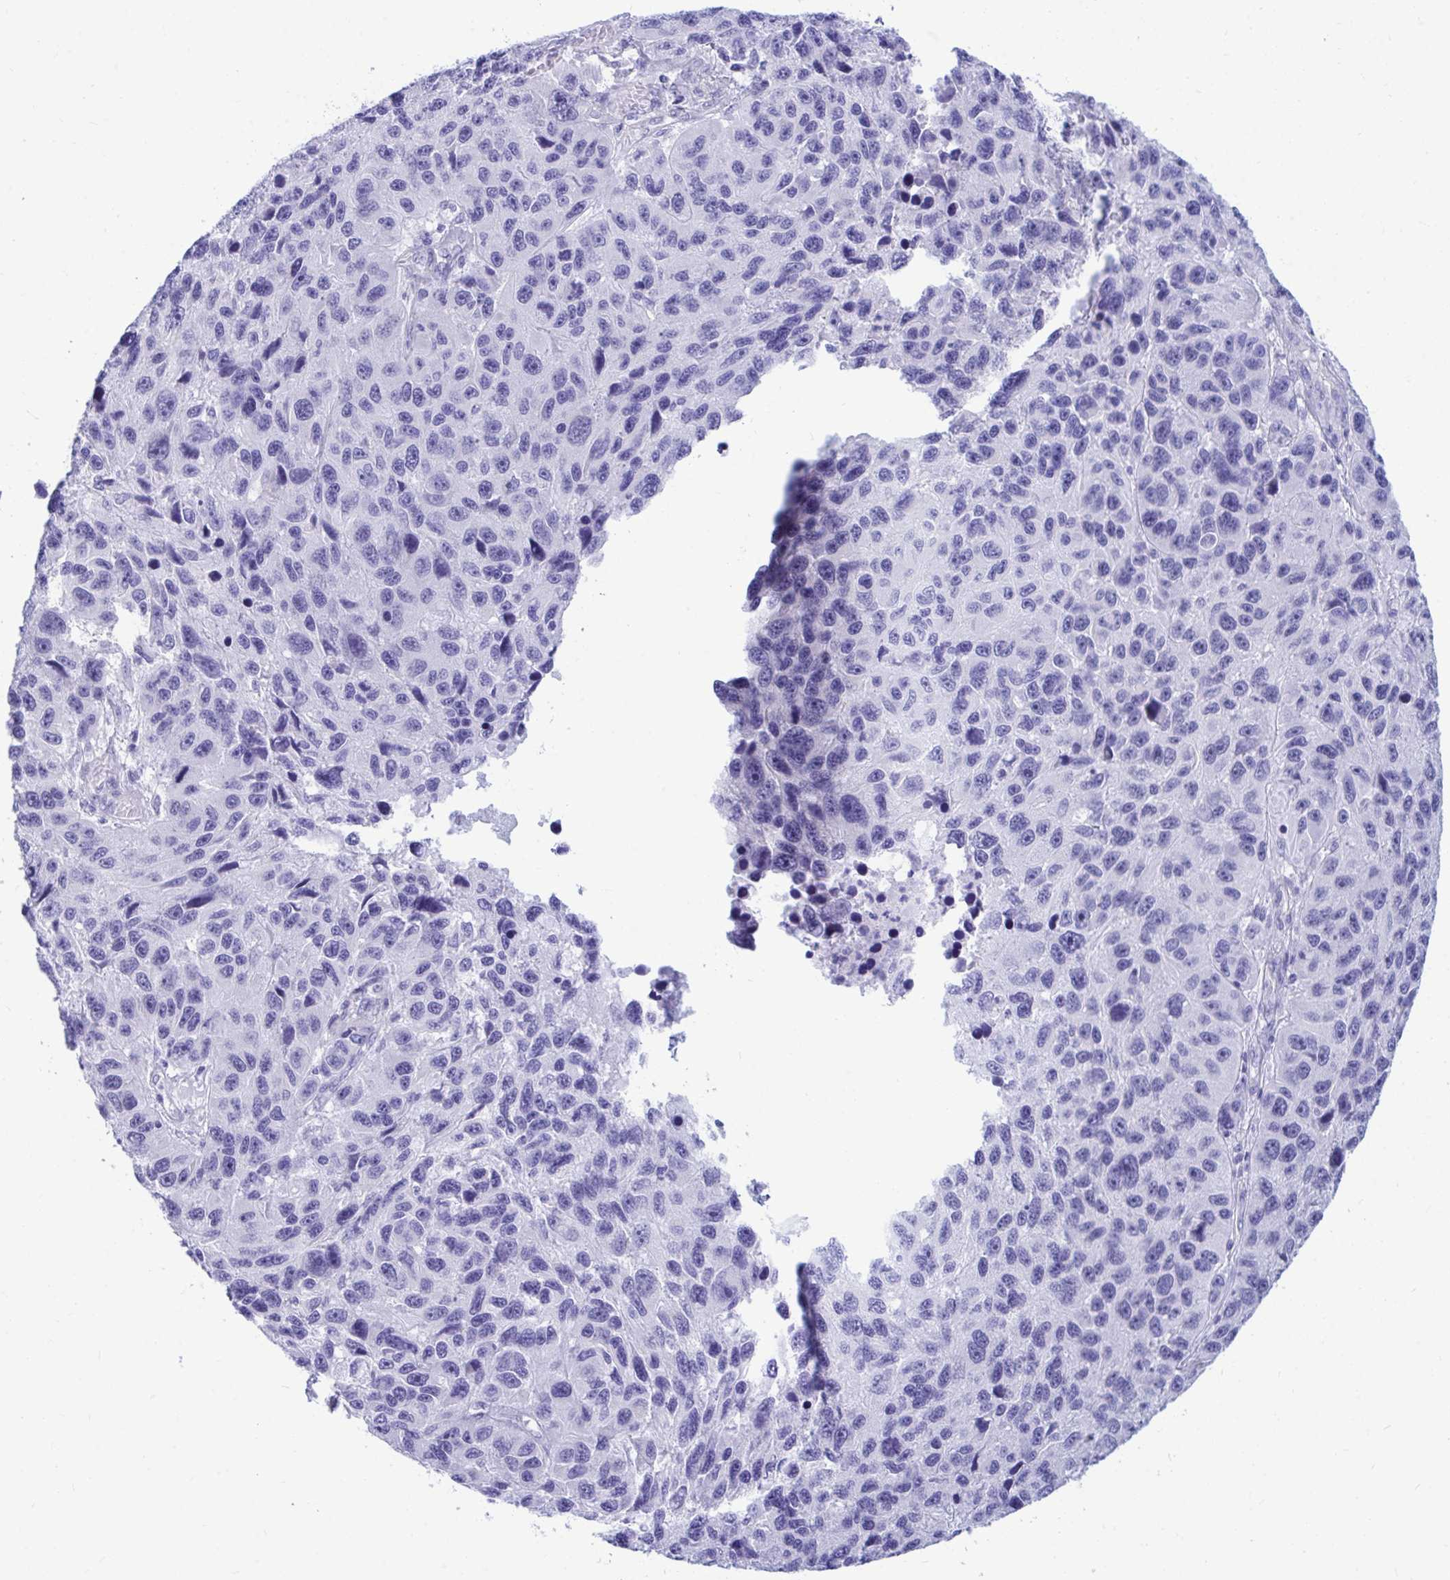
{"staining": {"intensity": "negative", "quantity": "none", "location": "none"}, "tissue": "melanoma", "cell_type": "Tumor cells", "image_type": "cancer", "snomed": [{"axis": "morphology", "description": "Malignant melanoma, NOS"}, {"axis": "topography", "description": "Skin"}], "caption": "This is a micrograph of IHC staining of malignant melanoma, which shows no positivity in tumor cells. The staining is performed using DAB (3,3'-diaminobenzidine) brown chromogen with nuclei counter-stained in using hematoxylin.", "gene": "SHISA8", "patient": {"sex": "male", "age": 53}}